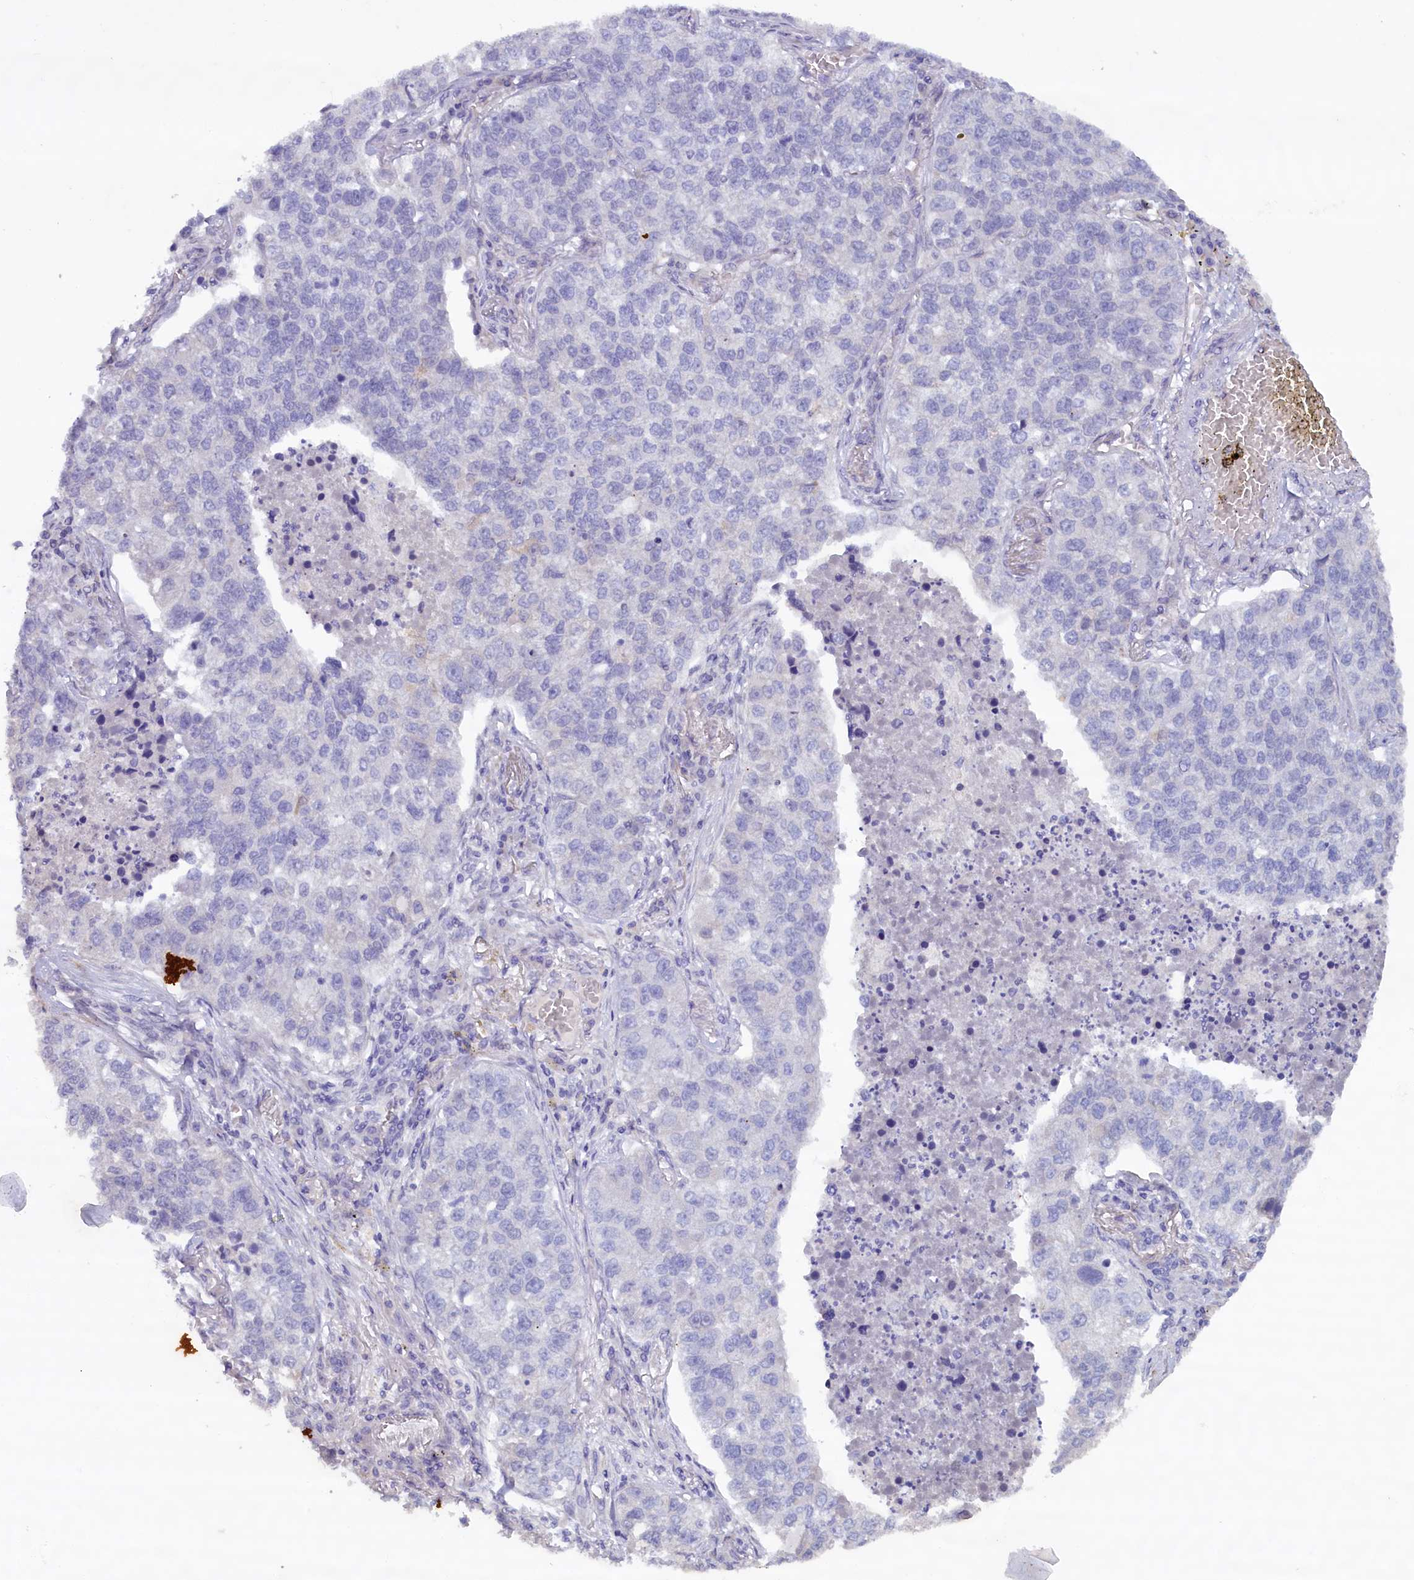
{"staining": {"intensity": "negative", "quantity": "none", "location": "none"}, "tissue": "lung cancer", "cell_type": "Tumor cells", "image_type": "cancer", "snomed": [{"axis": "morphology", "description": "Adenocarcinoma, NOS"}, {"axis": "topography", "description": "Lung"}], "caption": "This is an immunohistochemistry micrograph of human adenocarcinoma (lung). There is no staining in tumor cells.", "gene": "ZSWIM4", "patient": {"sex": "male", "age": 49}}